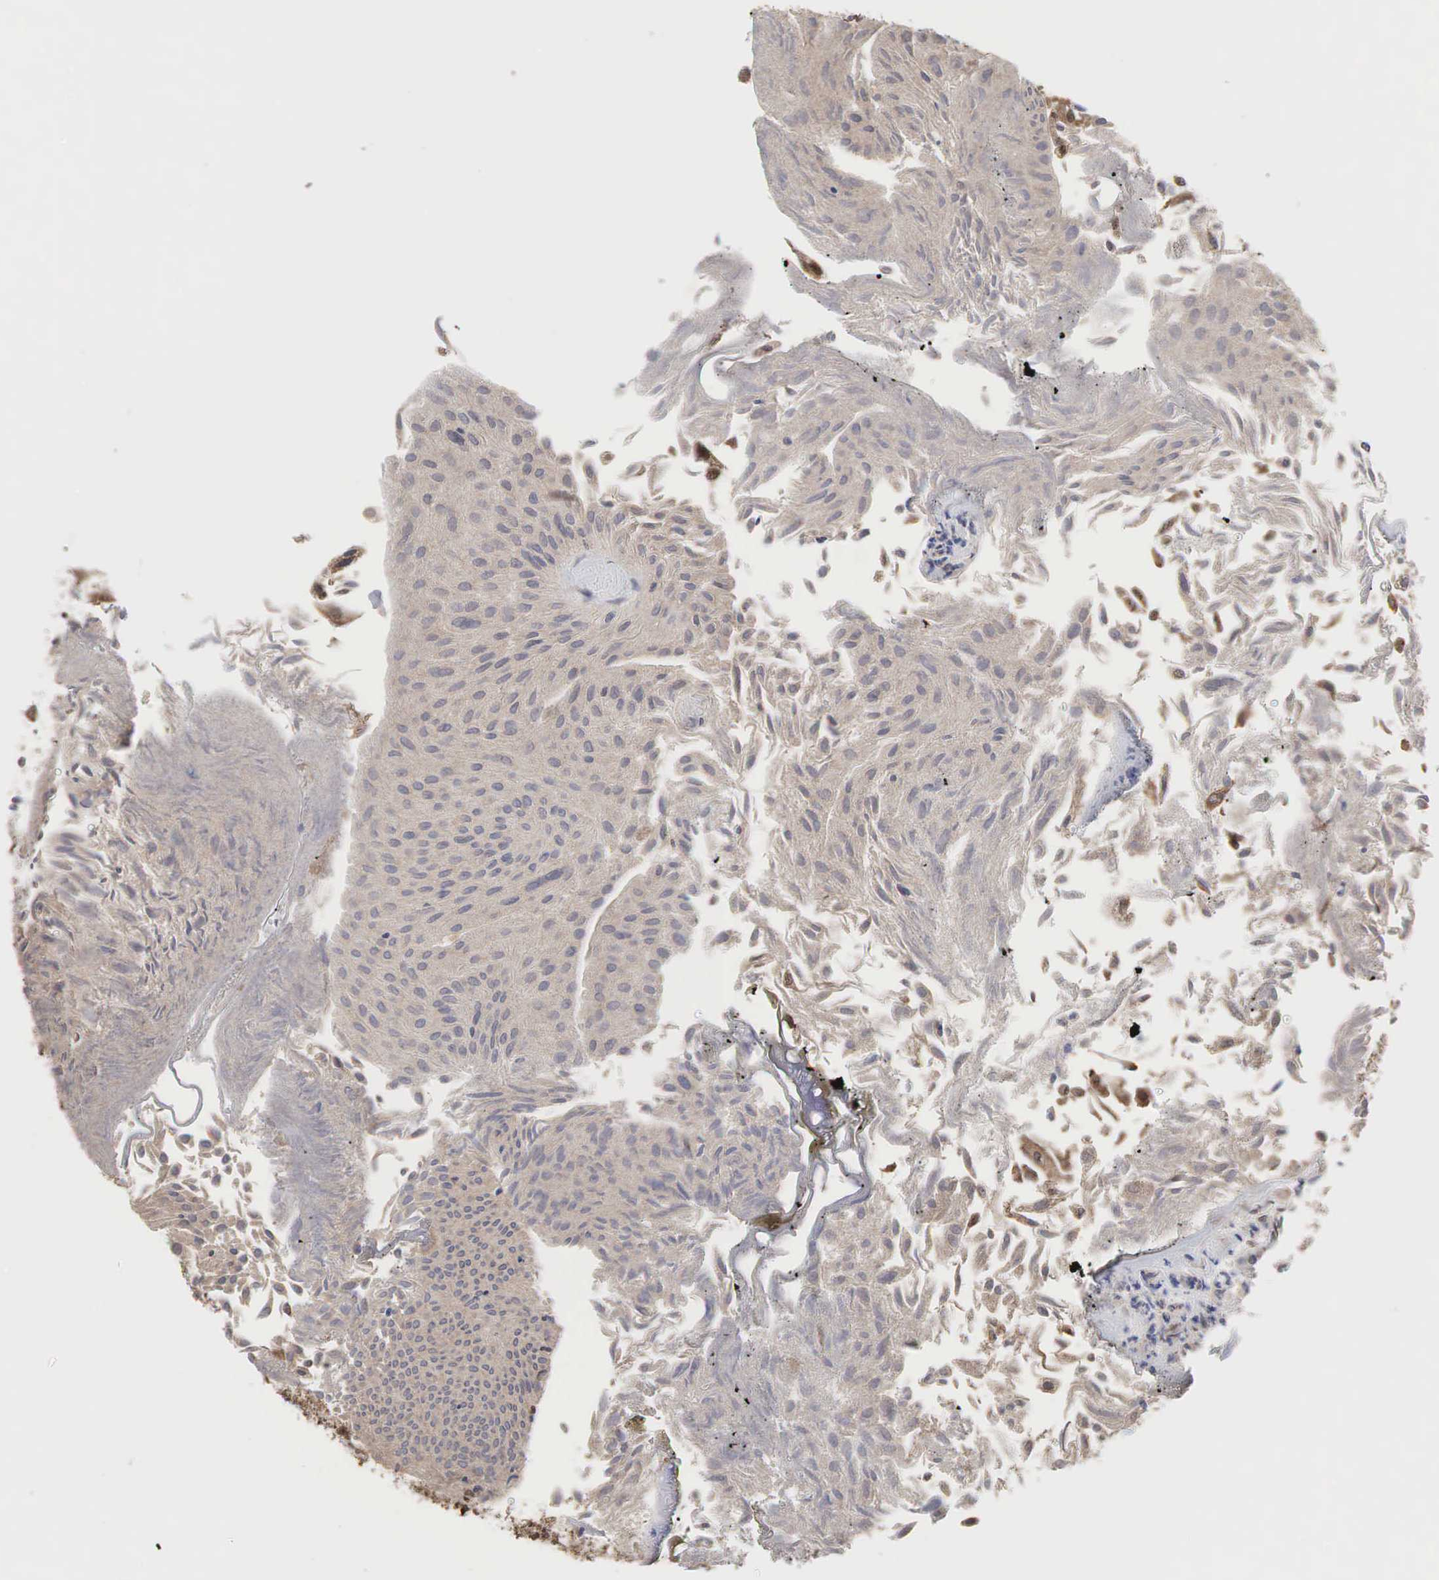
{"staining": {"intensity": "moderate", "quantity": ">75%", "location": "cytoplasmic/membranous"}, "tissue": "urothelial cancer", "cell_type": "Tumor cells", "image_type": "cancer", "snomed": [{"axis": "morphology", "description": "Urothelial carcinoma, Low grade"}, {"axis": "topography", "description": "Urinary bladder"}], "caption": "Immunohistochemical staining of human urothelial cancer shows moderate cytoplasmic/membranous protein positivity in about >75% of tumor cells.", "gene": "PABPC5", "patient": {"sex": "male", "age": 86}}